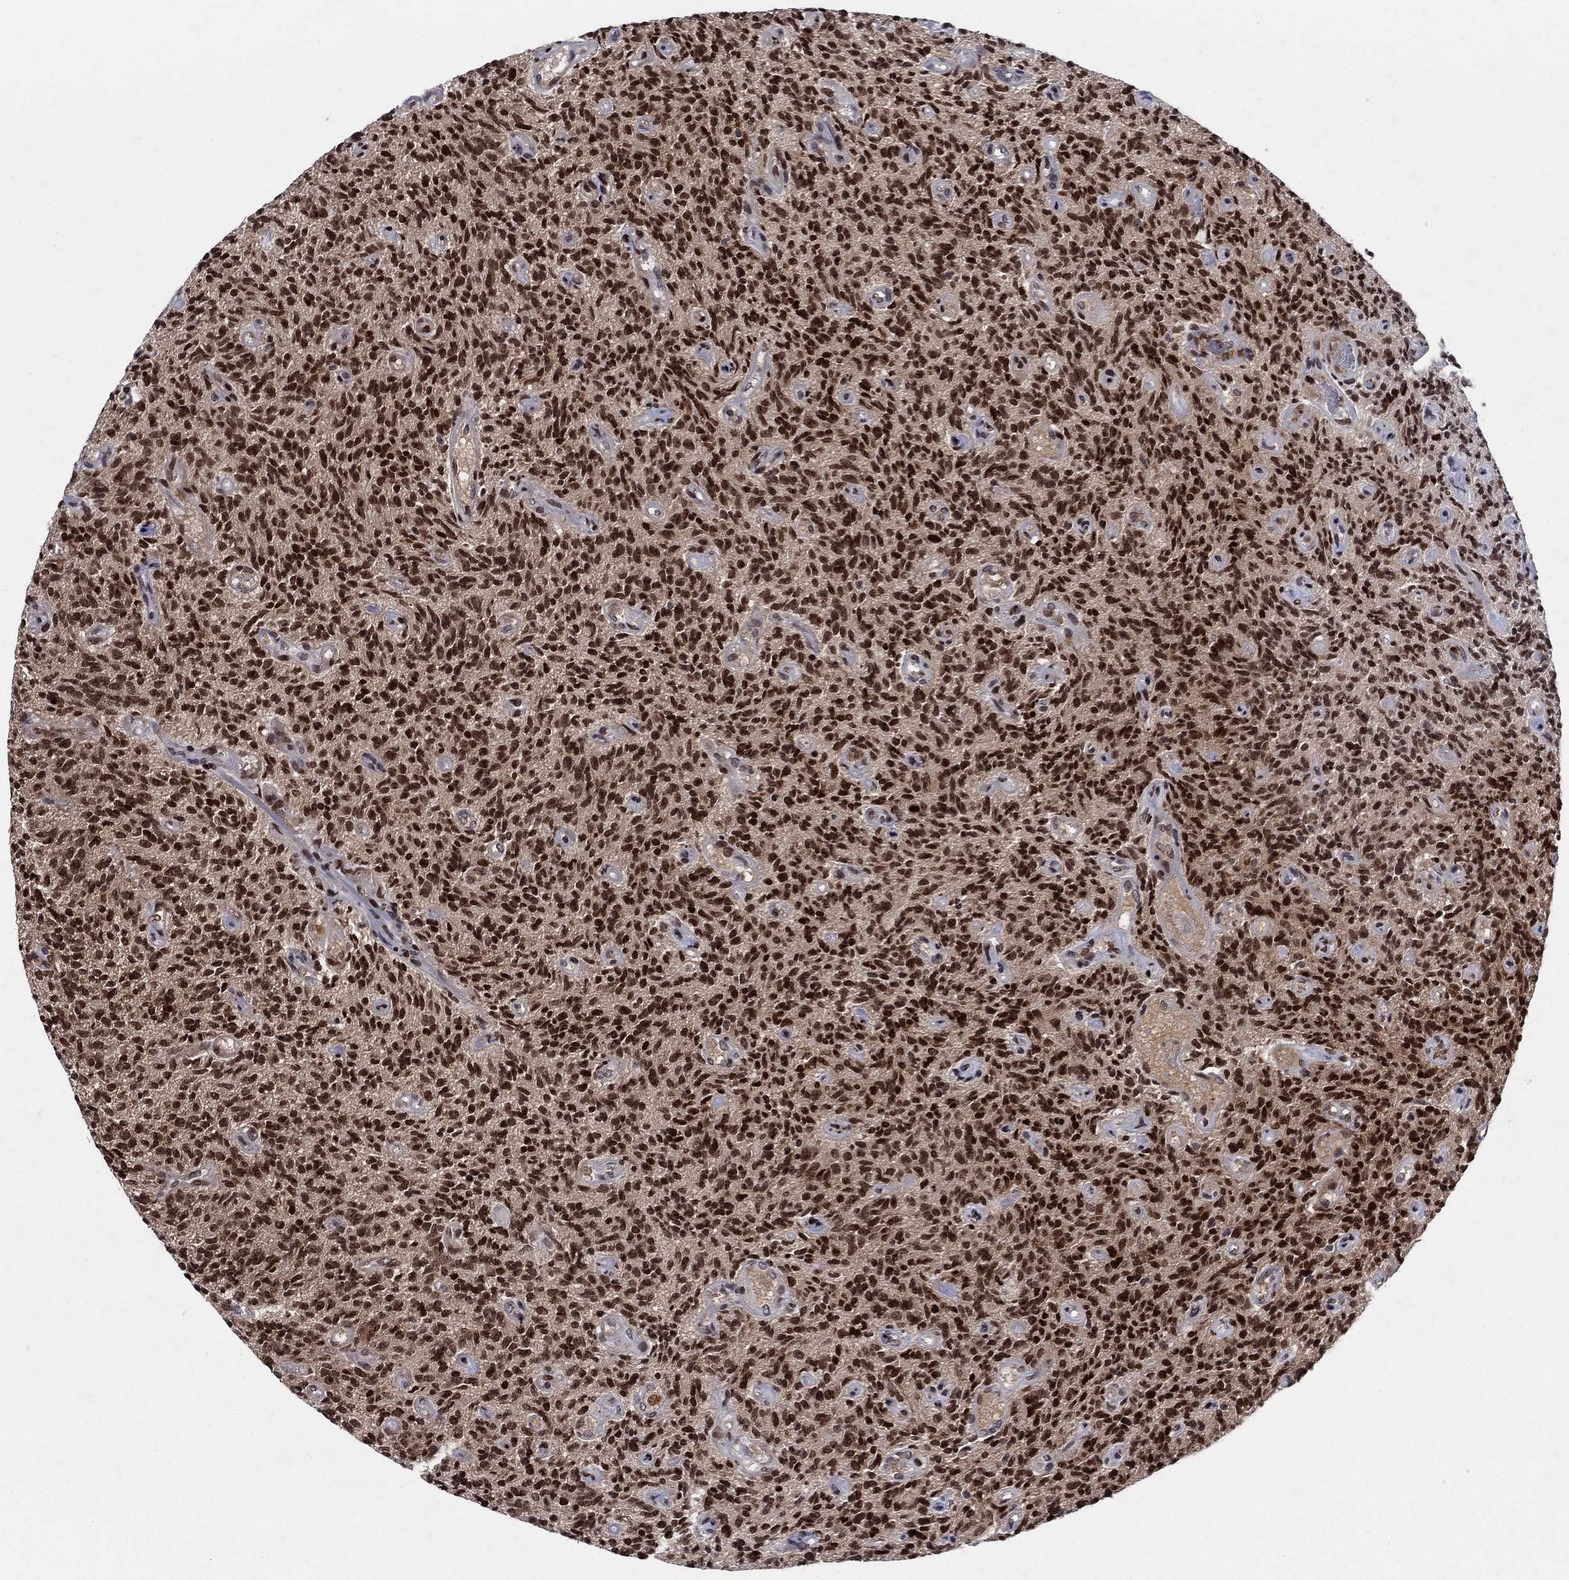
{"staining": {"intensity": "strong", "quantity": ">75%", "location": "nuclear"}, "tissue": "glioma", "cell_type": "Tumor cells", "image_type": "cancer", "snomed": [{"axis": "morphology", "description": "Glioma, malignant, High grade"}, {"axis": "topography", "description": "Brain"}], "caption": "Tumor cells demonstrate high levels of strong nuclear expression in about >75% of cells in human glioma.", "gene": "SOX2", "patient": {"sex": "male", "age": 64}}